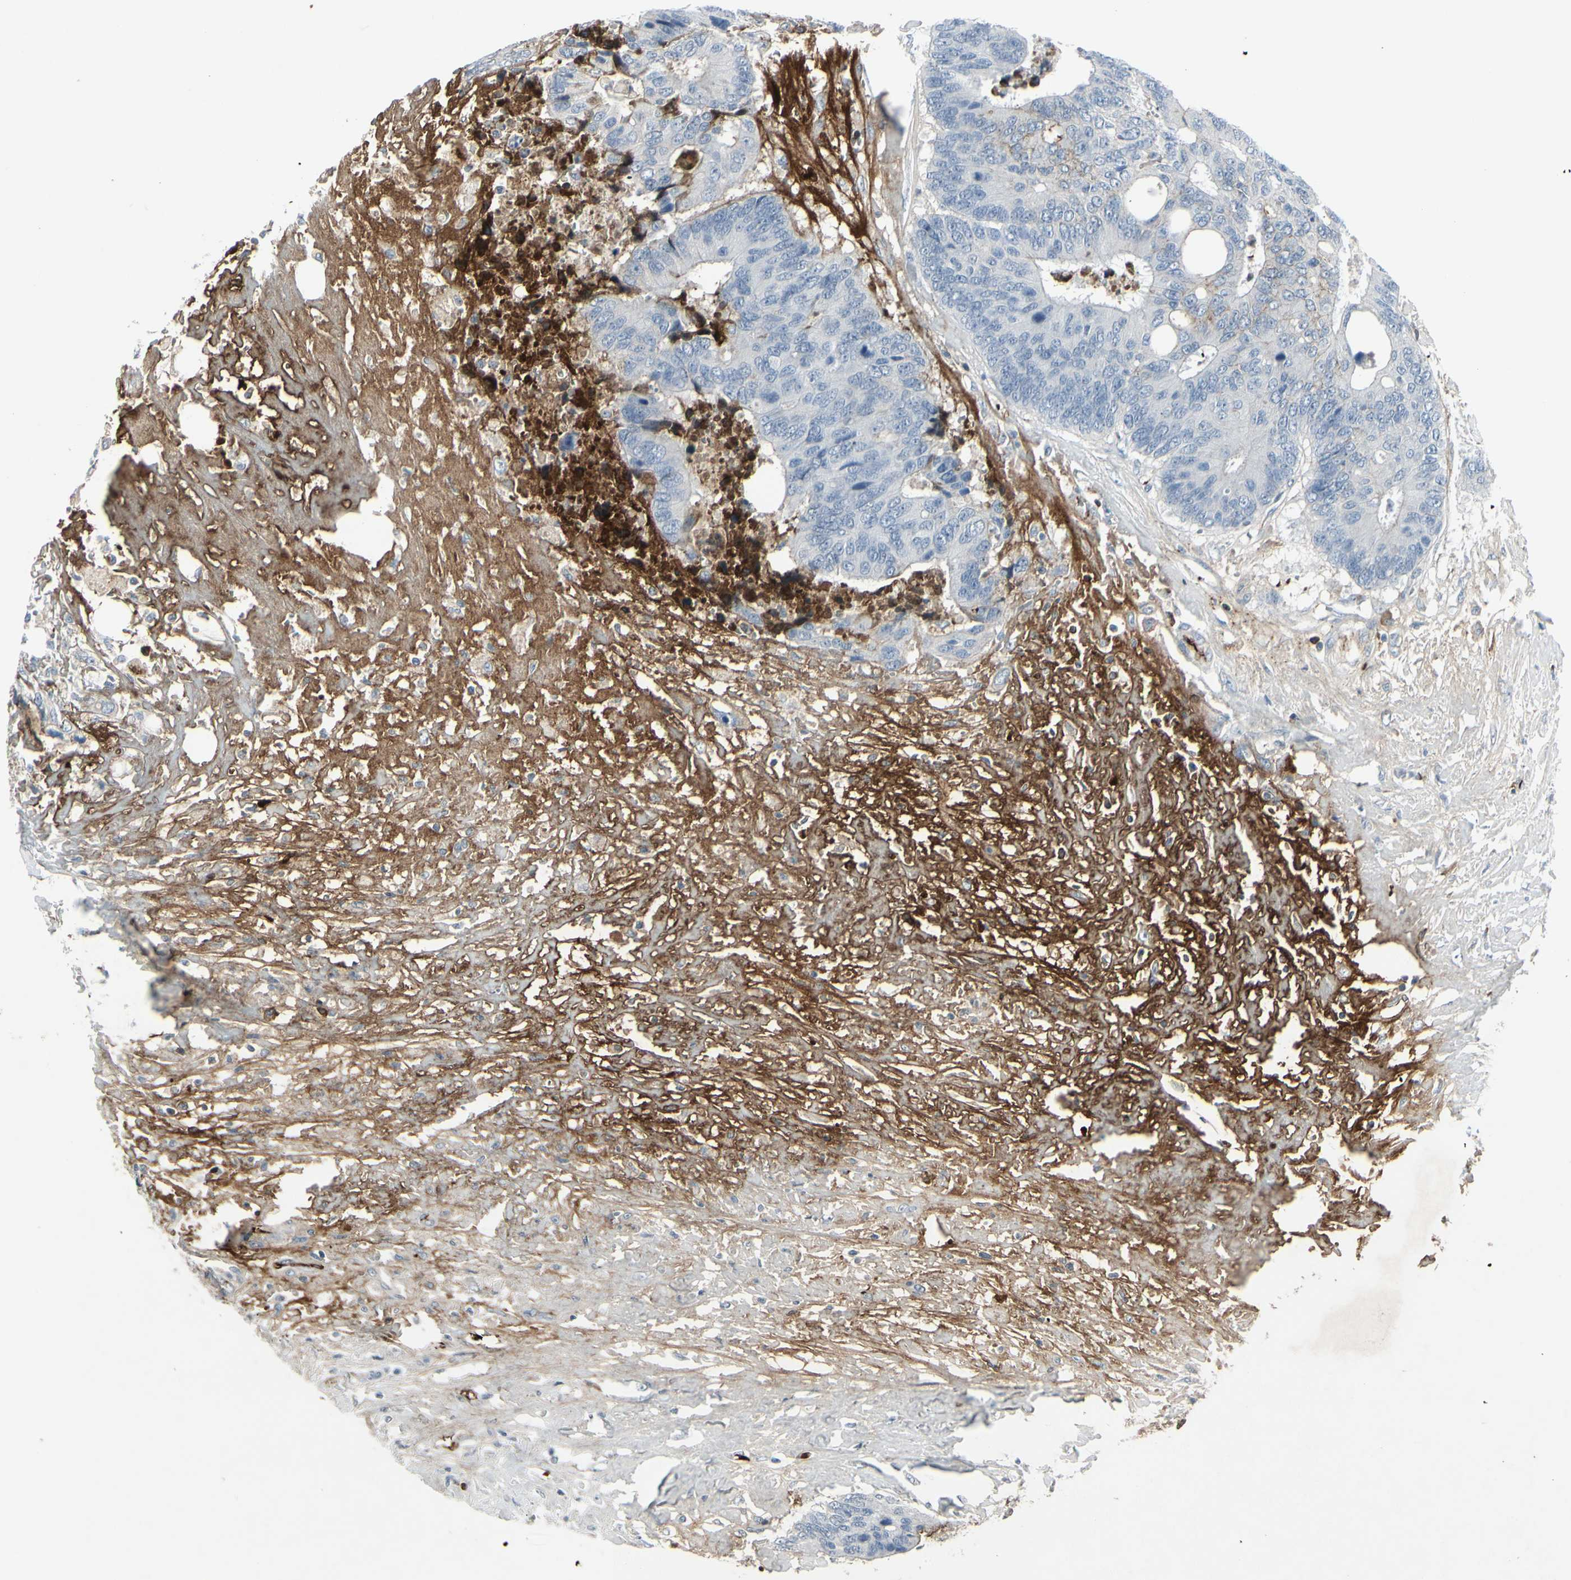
{"staining": {"intensity": "moderate", "quantity": "<25%", "location": "cytoplasmic/membranous"}, "tissue": "colorectal cancer", "cell_type": "Tumor cells", "image_type": "cancer", "snomed": [{"axis": "morphology", "description": "Adenocarcinoma, NOS"}, {"axis": "topography", "description": "Rectum"}], "caption": "Protein expression analysis of human colorectal cancer reveals moderate cytoplasmic/membranous expression in approximately <25% of tumor cells. (DAB (3,3'-diaminobenzidine) = brown stain, brightfield microscopy at high magnification).", "gene": "IGHM", "patient": {"sex": "male", "age": 55}}